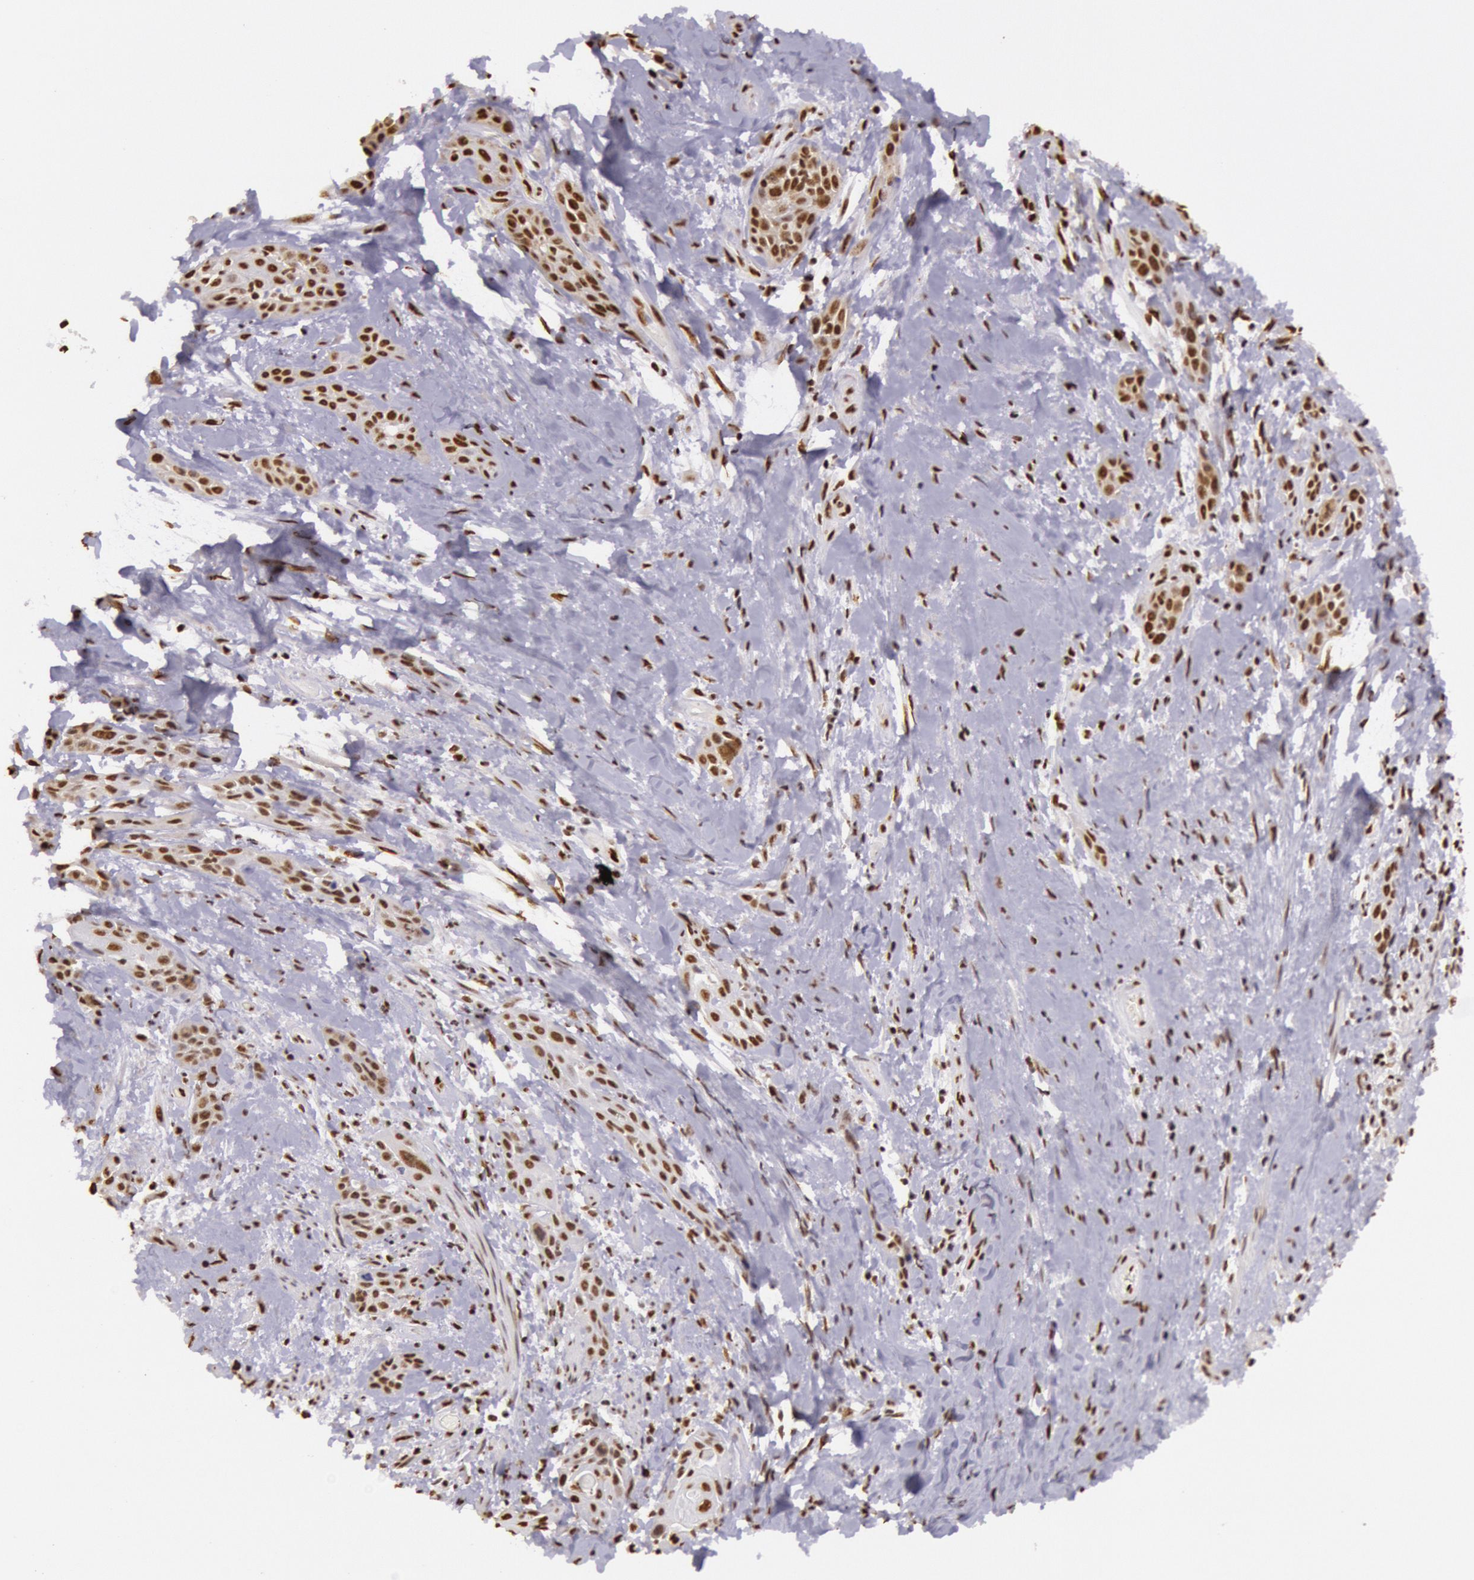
{"staining": {"intensity": "moderate", "quantity": ">75%", "location": "nuclear"}, "tissue": "skin cancer", "cell_type": "Tumor cells", "image_type": "cancer", "snomed": [{"axis": "morphology", "description": "Squamous cell carcinoma, NOS"}, {"axis": "topography", "description": "Skin"}, {"axis": "topography", "description": "Anal"}], "caption": "DAB immunohistochemical staining of human skin cancer (squamous cell carcinoma) demonstrates moderate nuclear protein expression in approximately >75% of tumor cells.", "gene": "HNRNPH2", "patient": {"sex": "male", "age": 64}}